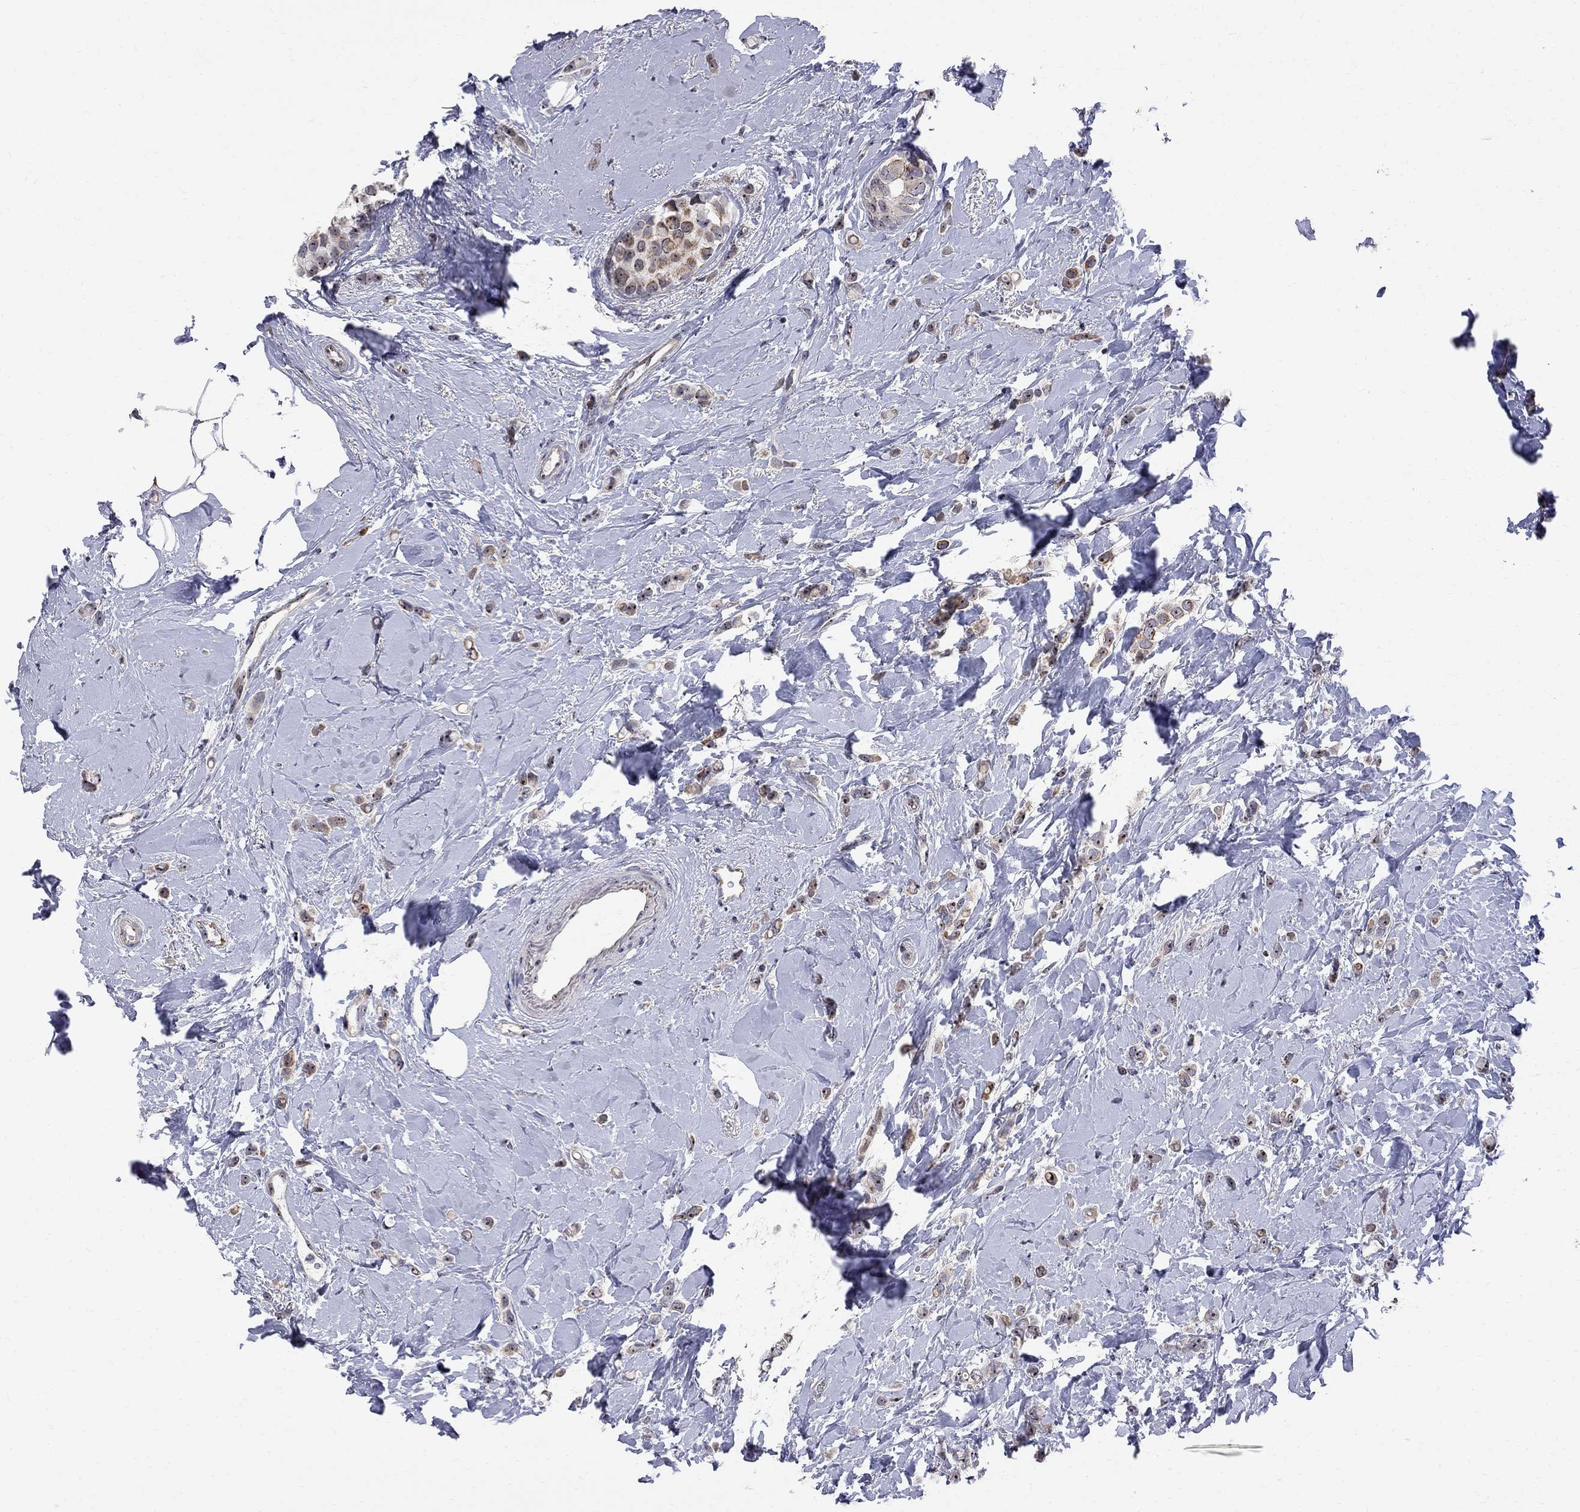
{"staining": {"intensity": "moderate", "quantity": "25%-75%", "location": "cytoplasmic/membranous,nuclear"}, "tissue": "breast cancer", "cell_type": "Tumor cells", "image_type": "cancer", "snomed": [{"axis": "morphology", "description": "Lobular carcinoma"}, {"axis": "topography", "description": "Breast"}], "caption": "IHC photomicrograph of human breast lobular carcinoma stained for a protein (brown), which exhibits medium levels of moderate cytoplasmic/membranous and nuclear positivity in about 25%-75% of tumor cells.", "gene": "DHX33", "patient": {"sex": "female", "age": 66}}